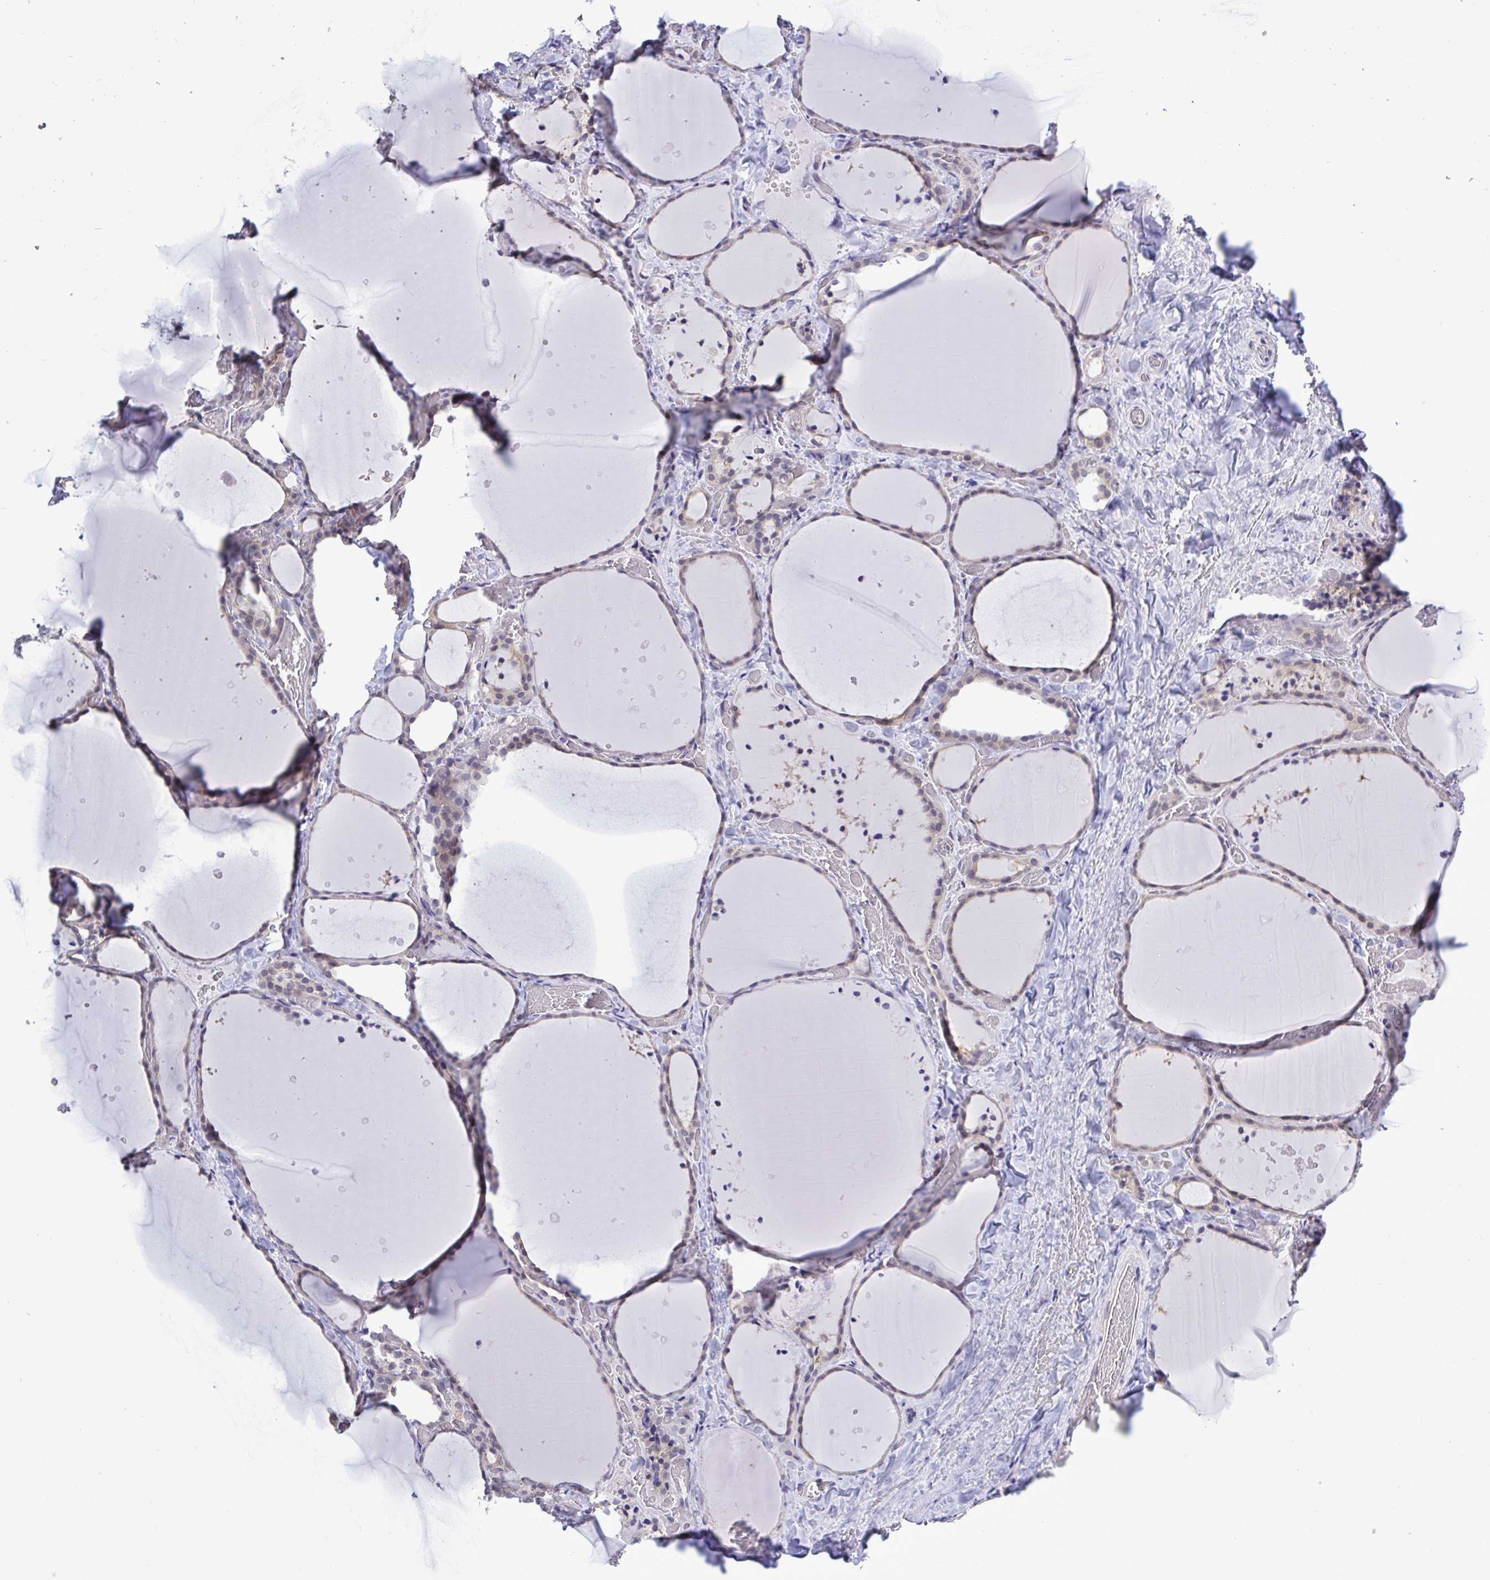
{"staining": {"intensity": "negative", "quantity": "none", "location": "none"}, "tissue": "thyroid gland", "cell_type": "Glandular cells", "image_type": "normal", "snomed": [{"axis": "morphology", "description": "Normal tissue, NOS"}, {"axis": "topography", "description": "Thyroid gland"}], "caption": "Immunohistochemistry (IHC) photomicrograph of normal thyroid gland stained for a protein (brown), which displays no positivity in glandular cells.", "gene": "ZNF444", "patient": {"sex": "female", "age": 36}}